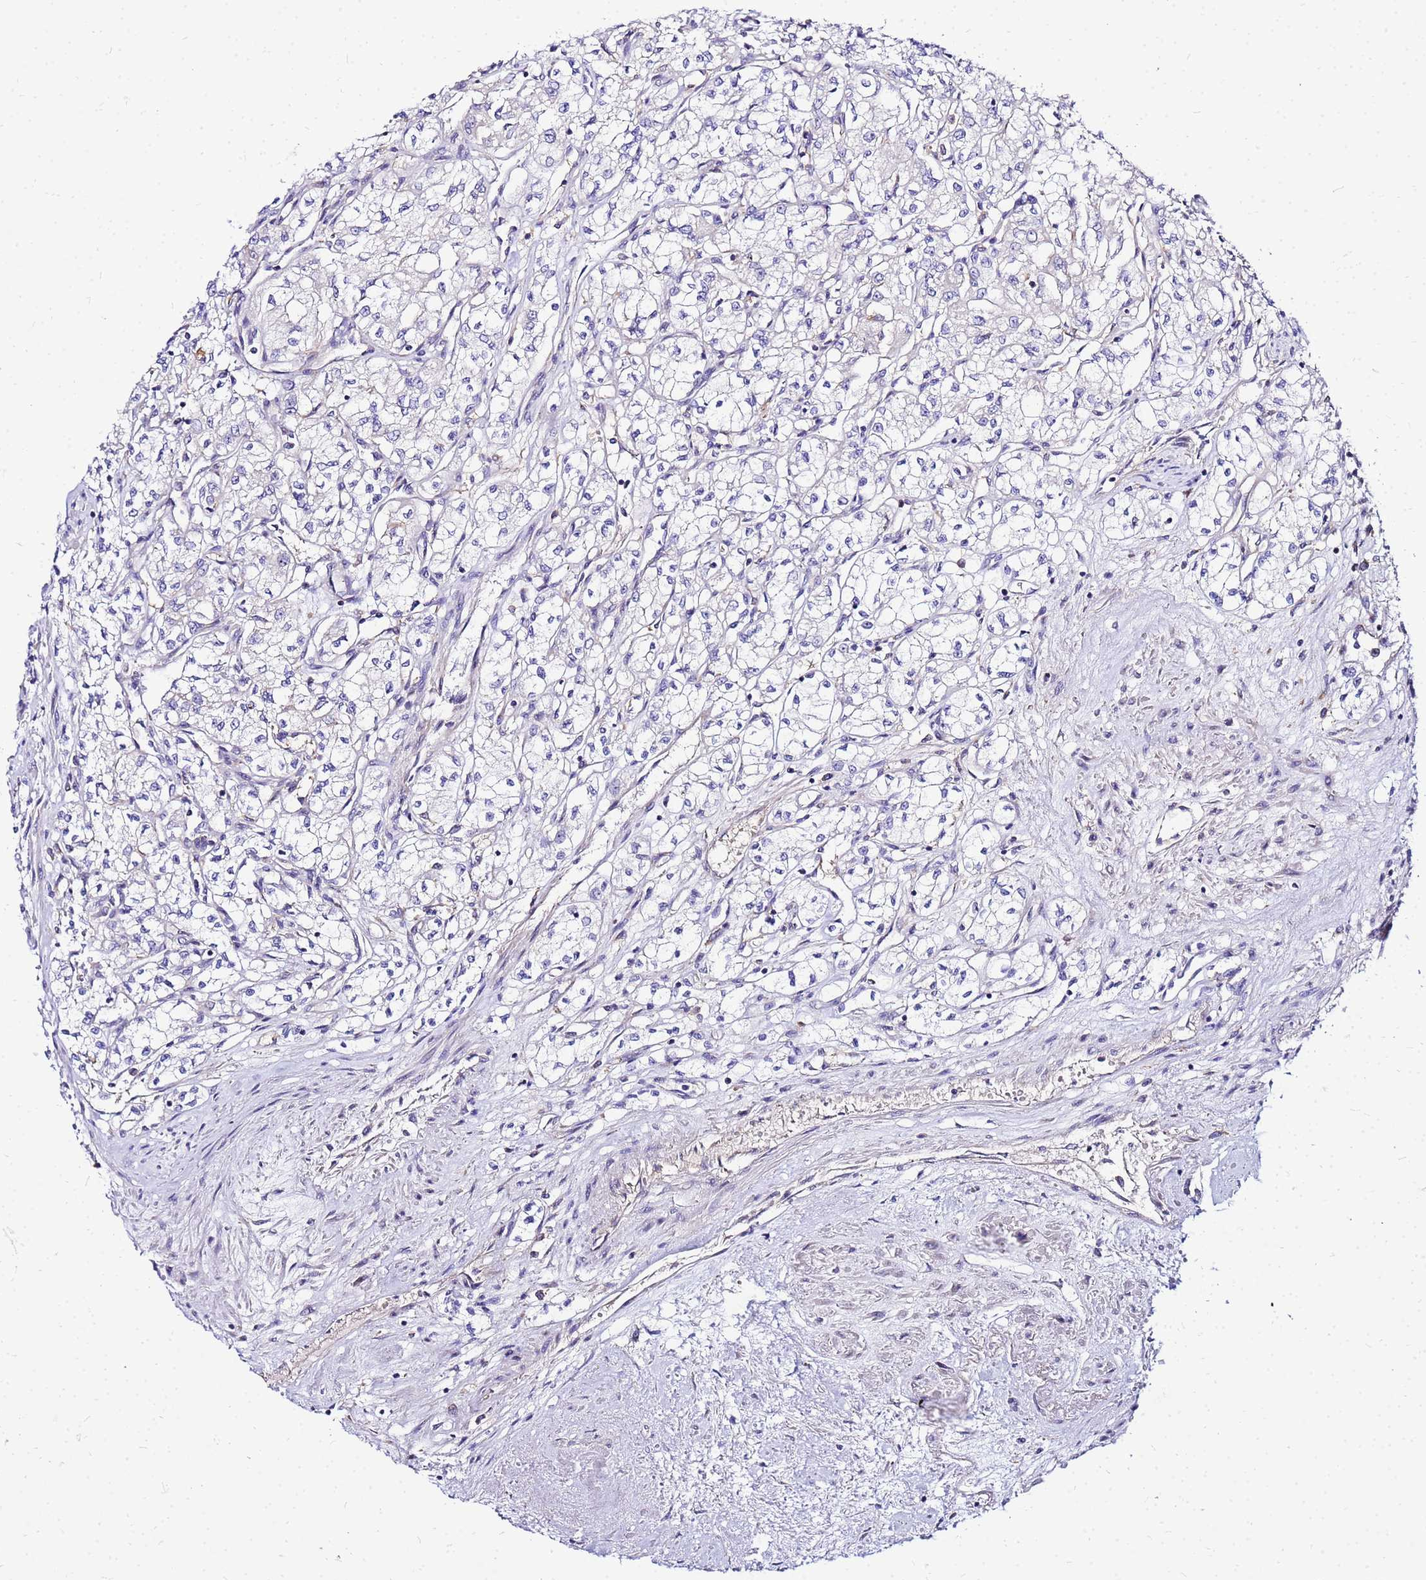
{"staining": {"intensity": "negative", "quantity": "none", "location": "none"}, "tissue": "renal cancer", "cell_type": "Tumor cells", "image_type": "cancer", "snomed": [{"axis": "morphology", "description": "Adenocarcinoma, NOS"}, {"axis": "topography", "description": "Kidney"}], "caption": "The photomicrograph exhibits no staining of tumor cells in renal cancer.", "gene": "HERC5", "patient": {"sex": "male", "age": 59}}